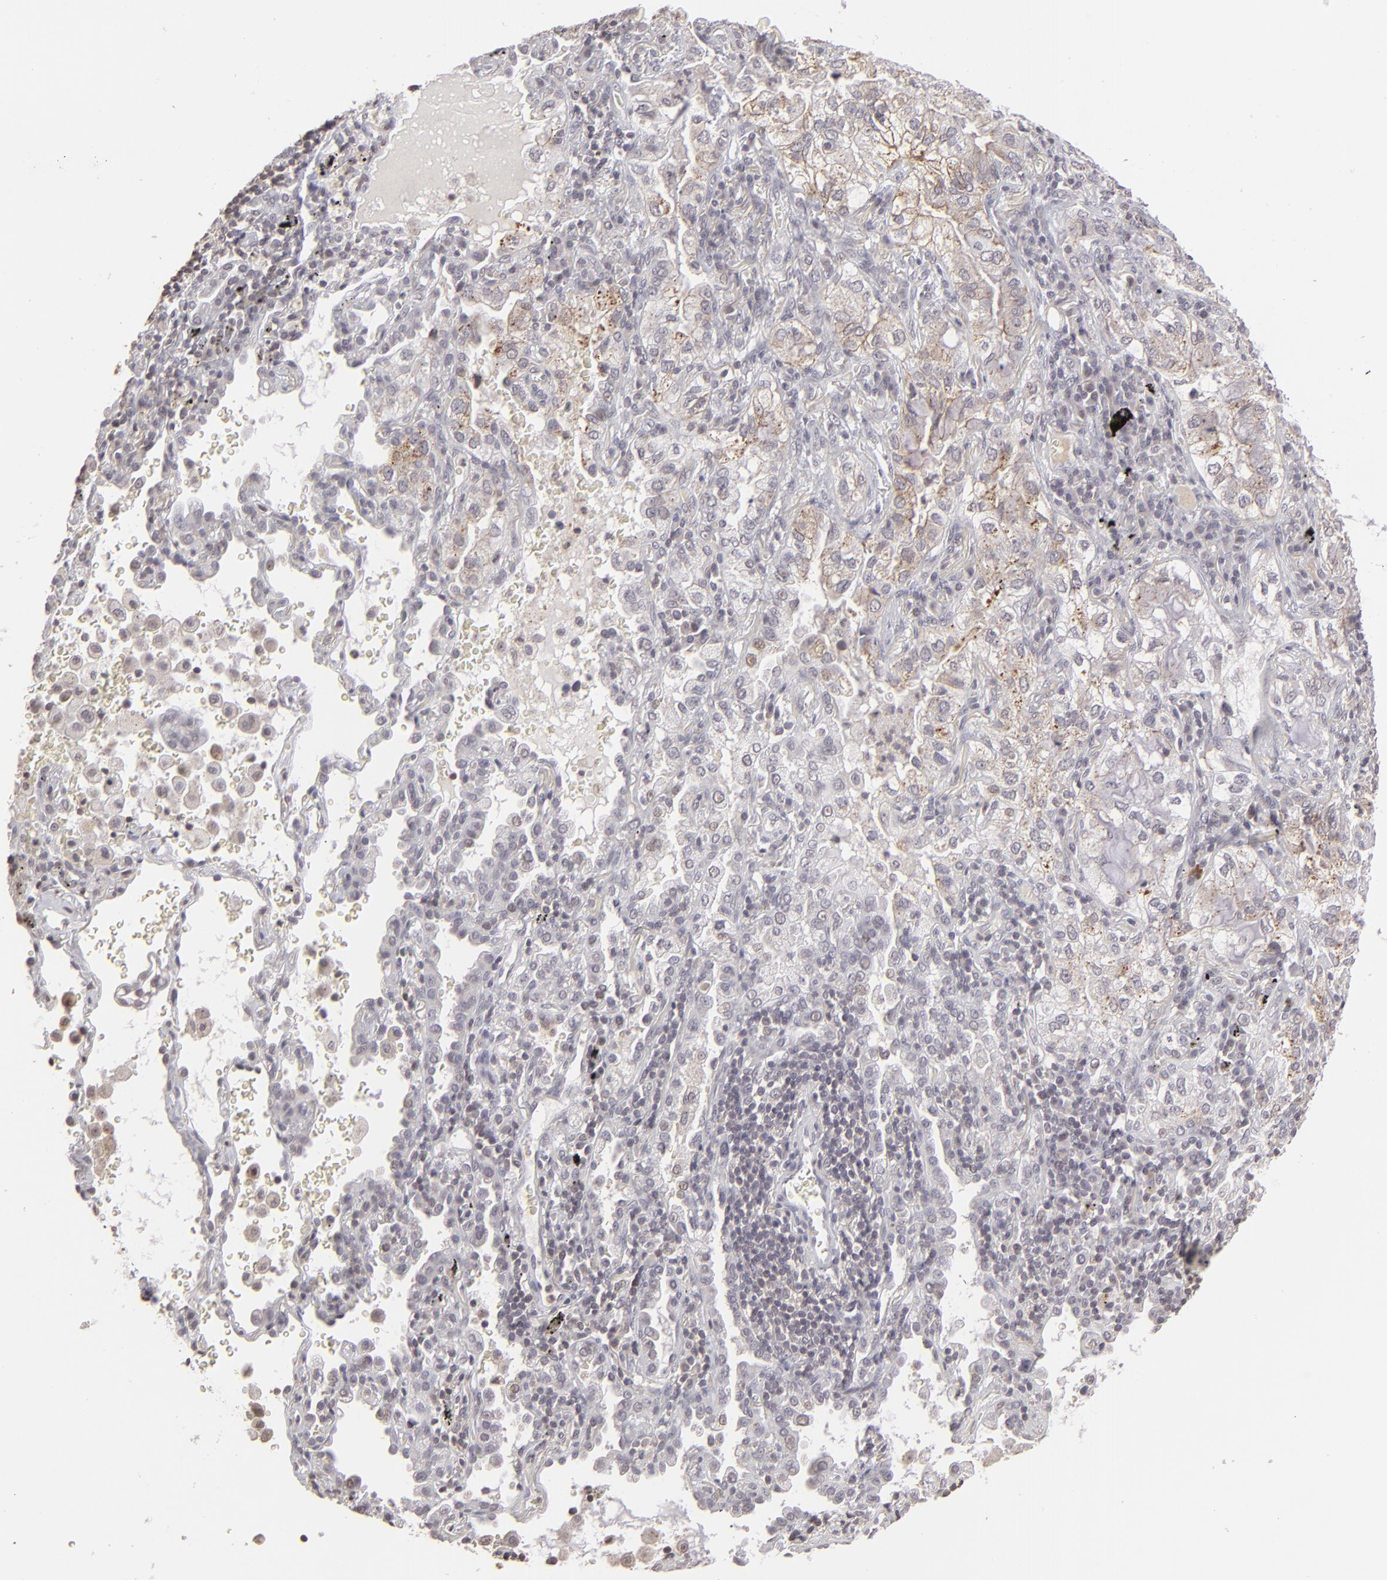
{"staining": {"intensity": "strong", "quantity": "25%-75%", "location": "cytoplasmic/membranous"}, "tissue": "lung cancer", "cell_type": "Tumor cells", "image_type": "cancer", "snomed": [{"axis": "morphology", "description": "Adenocarcinoma, NOS"}, {"axis": "topography", "description": "Lung"}], "caption": "Human lung cancer stained for a protein (brown) displays strong cytoplasmic/membranous positive expression in approximately 25%-75% of tumor cells.", "gene": "CLDN2", "patient": {"sex": "female", "age": 50}}